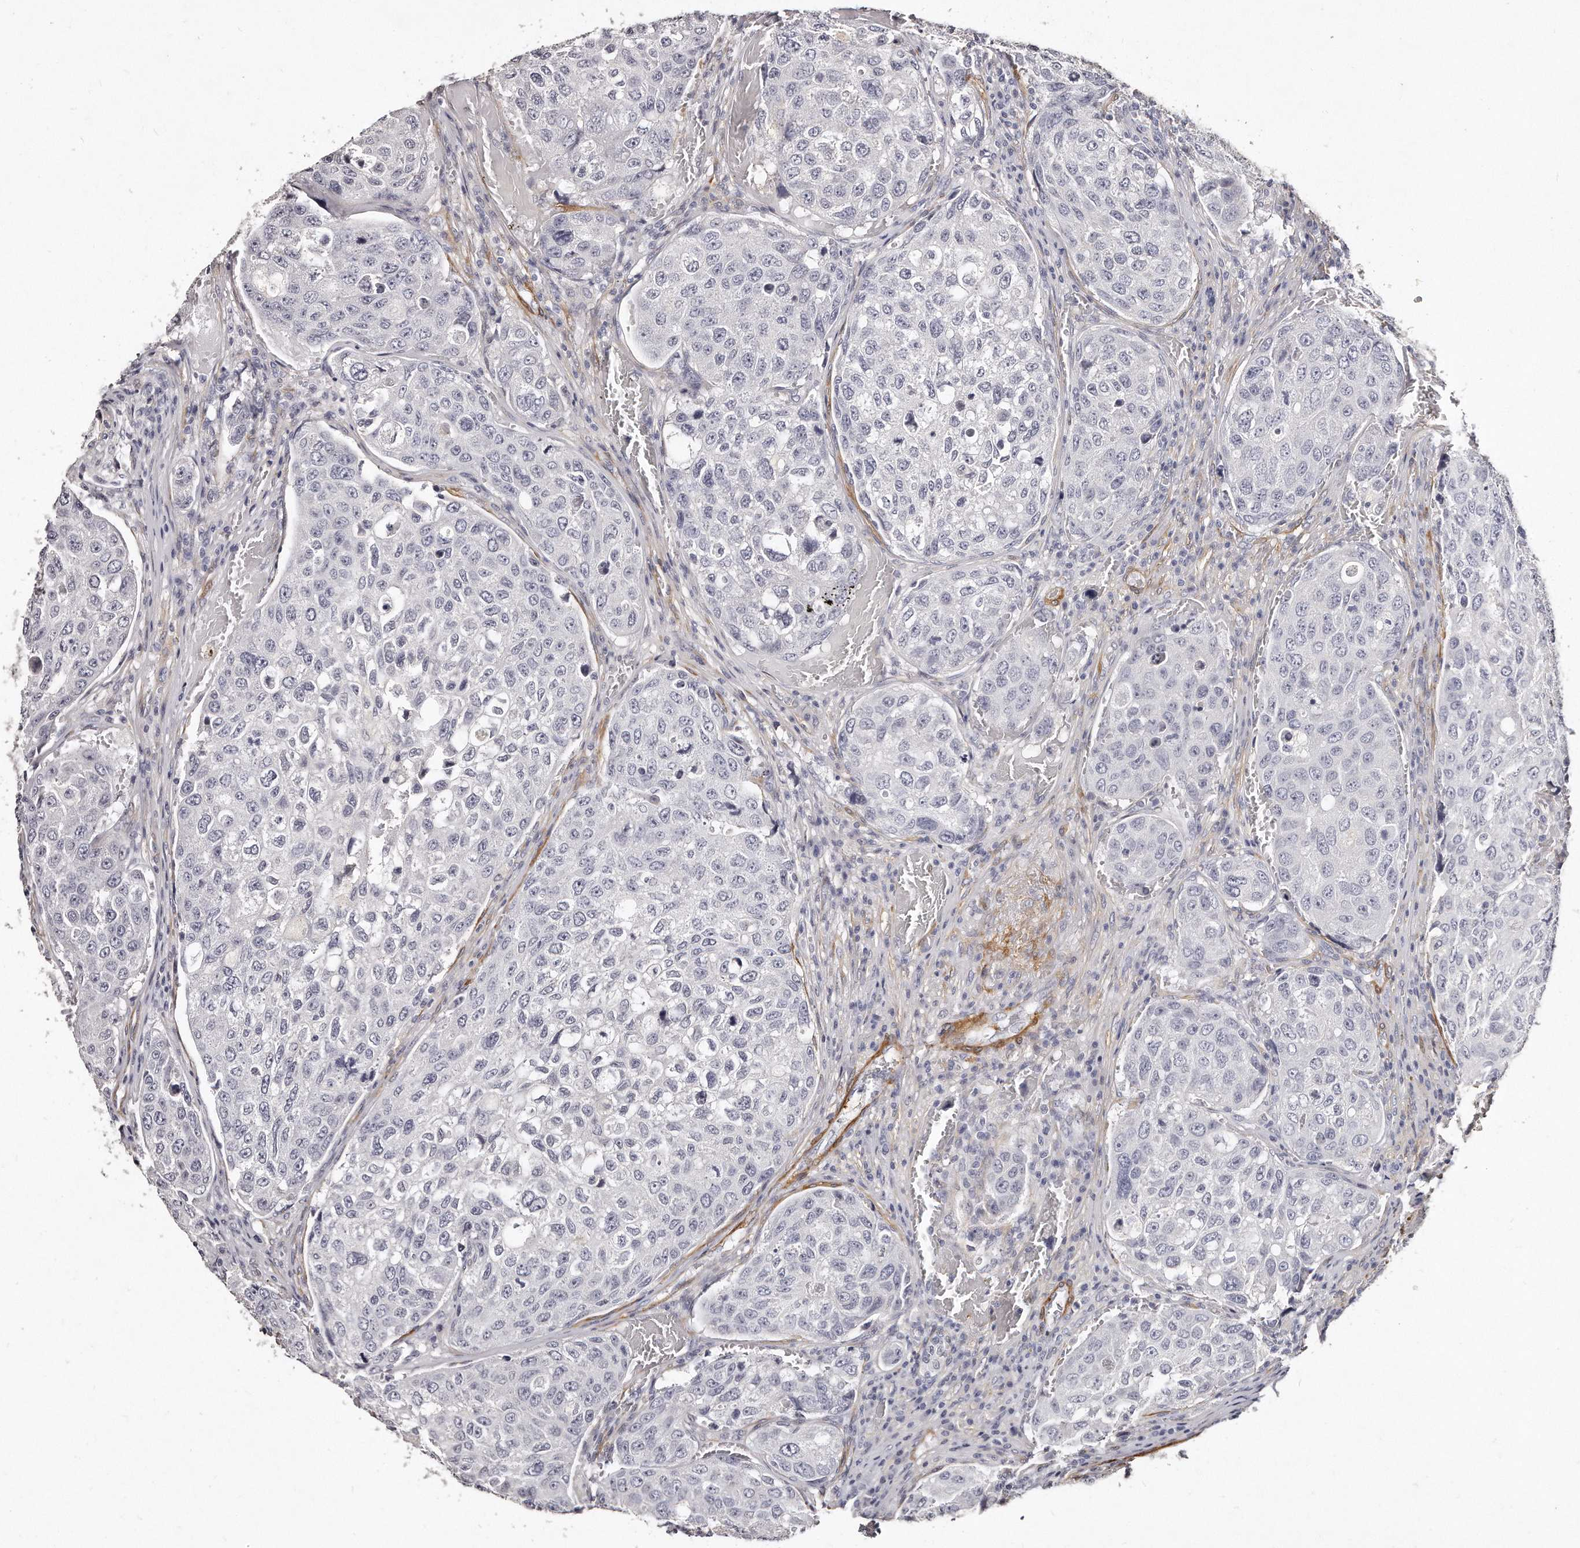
{"staining": {"intensity": "negative", "quantity": "none", "location": "none"}, "tissue": "urothelial cancer", "cell_type": "Tumor cells", "image_type": "cancer", "snomed": [{"axis": "morphology", "description": "Urothelial carcinoma, High grade"}, {"axis": "topography", "description": "Lymph node"}, {"axis": "topography", "description": "Urinary bladder"}], "caption": "Tumor cells show no significant protein positivity in urothelial cancer.", "gene": "LMOD1", "patient": {"sex": "male", "age": 51}}